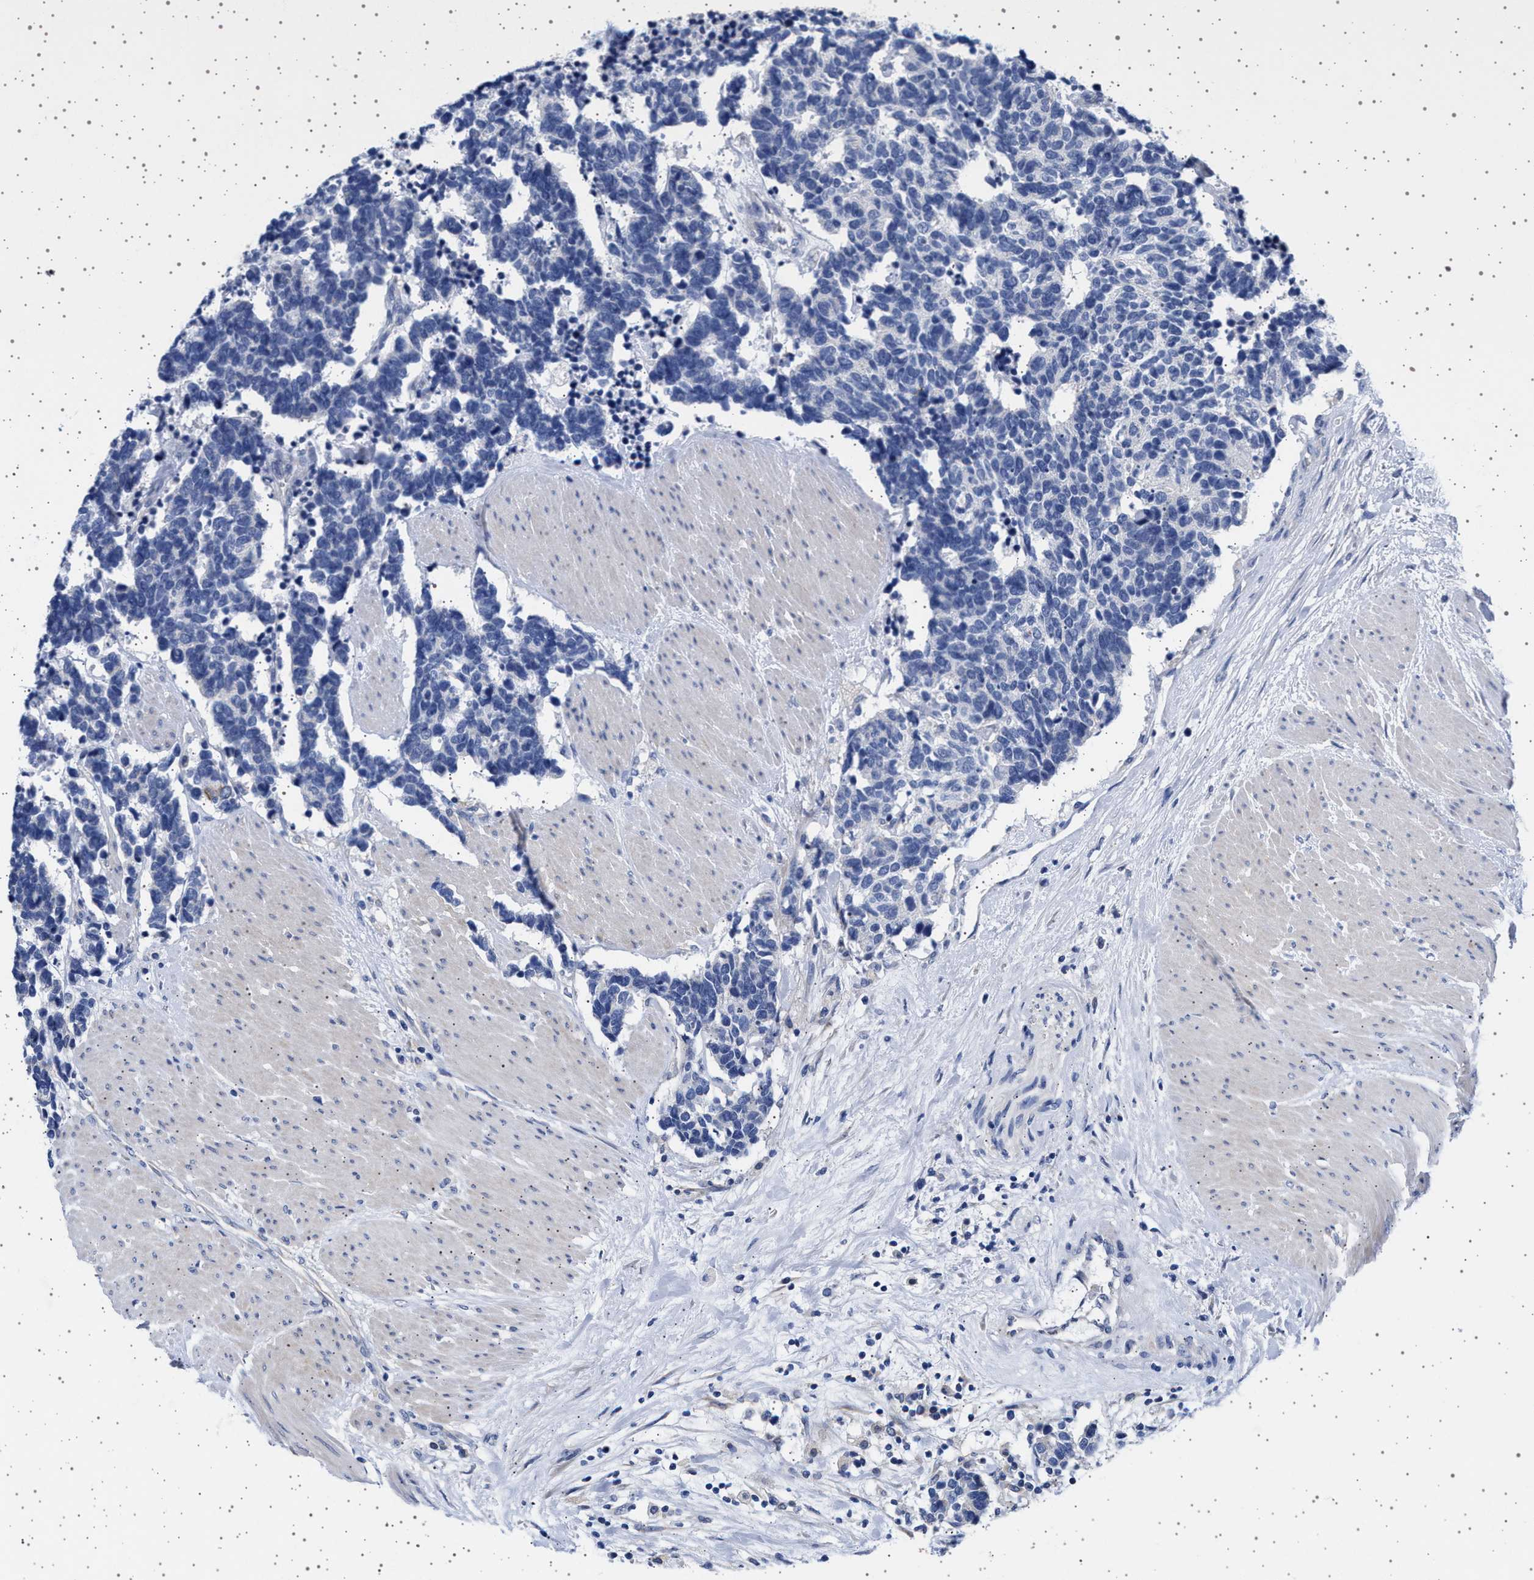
{"staining": {"intensity": "negative", "quantity": "none", "location": "none"}, "tissue": "carcinoid", "cell_type": "Tumor cells", "image_type": "cancer", "snomed": [{"axis": "morphology", "description": "Carcinoma, NOS"}, {"axis": "morphology", "description": "Carcinoid, malignant, NOS"}, {"axis": "topography", "description": "Urinary bladder"}], "caption": "An IHC micrograph of carcinoid is shown. There is no staining in tumor cells of carcinoid.", "gene": "TRMT10B", "patient": {"sex": "male", "age": 57}}